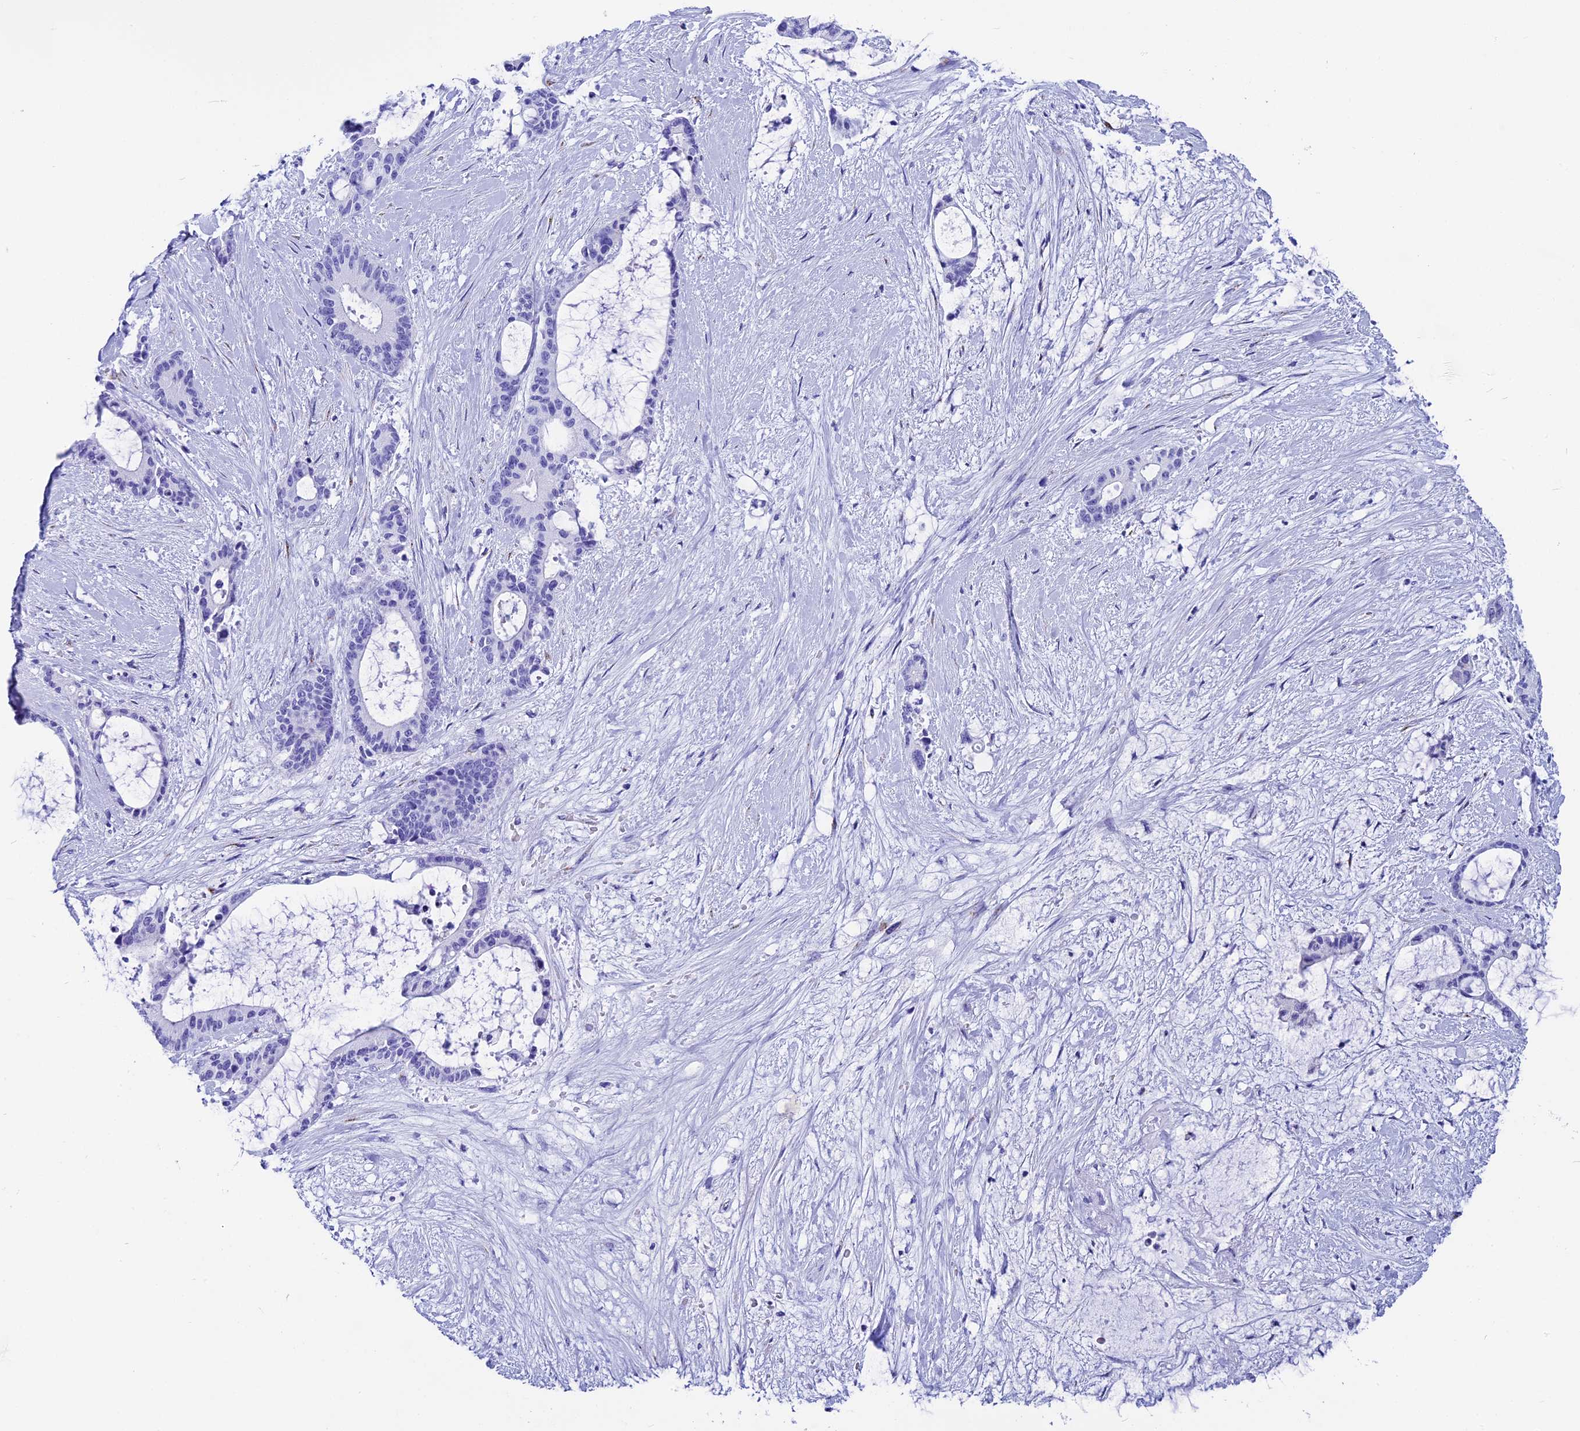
{"staining": {"intensity": "negative", "quantity": "none", "location": "none"}, "tissue": "liver cancer", "cell_type": "Tumor cells", "image_type": "cancer", "snomed": [{"axis": "morphology", "description": "Normal tissue, NOS"}, {"axis": "morphology", "description": "Cholangiocarcinoma"}, {"axis": "topography", "description": "Liver"}, {"axis": "topography", "description": "Peripheral nerve tissue"}], "caption": "There is no significant staining in tumor cells of liver cholangiocarcinoma. (DAB IHC, high magnification).", "gene": "AP3B2", "patient": {"sex": "female", "age": 73}}